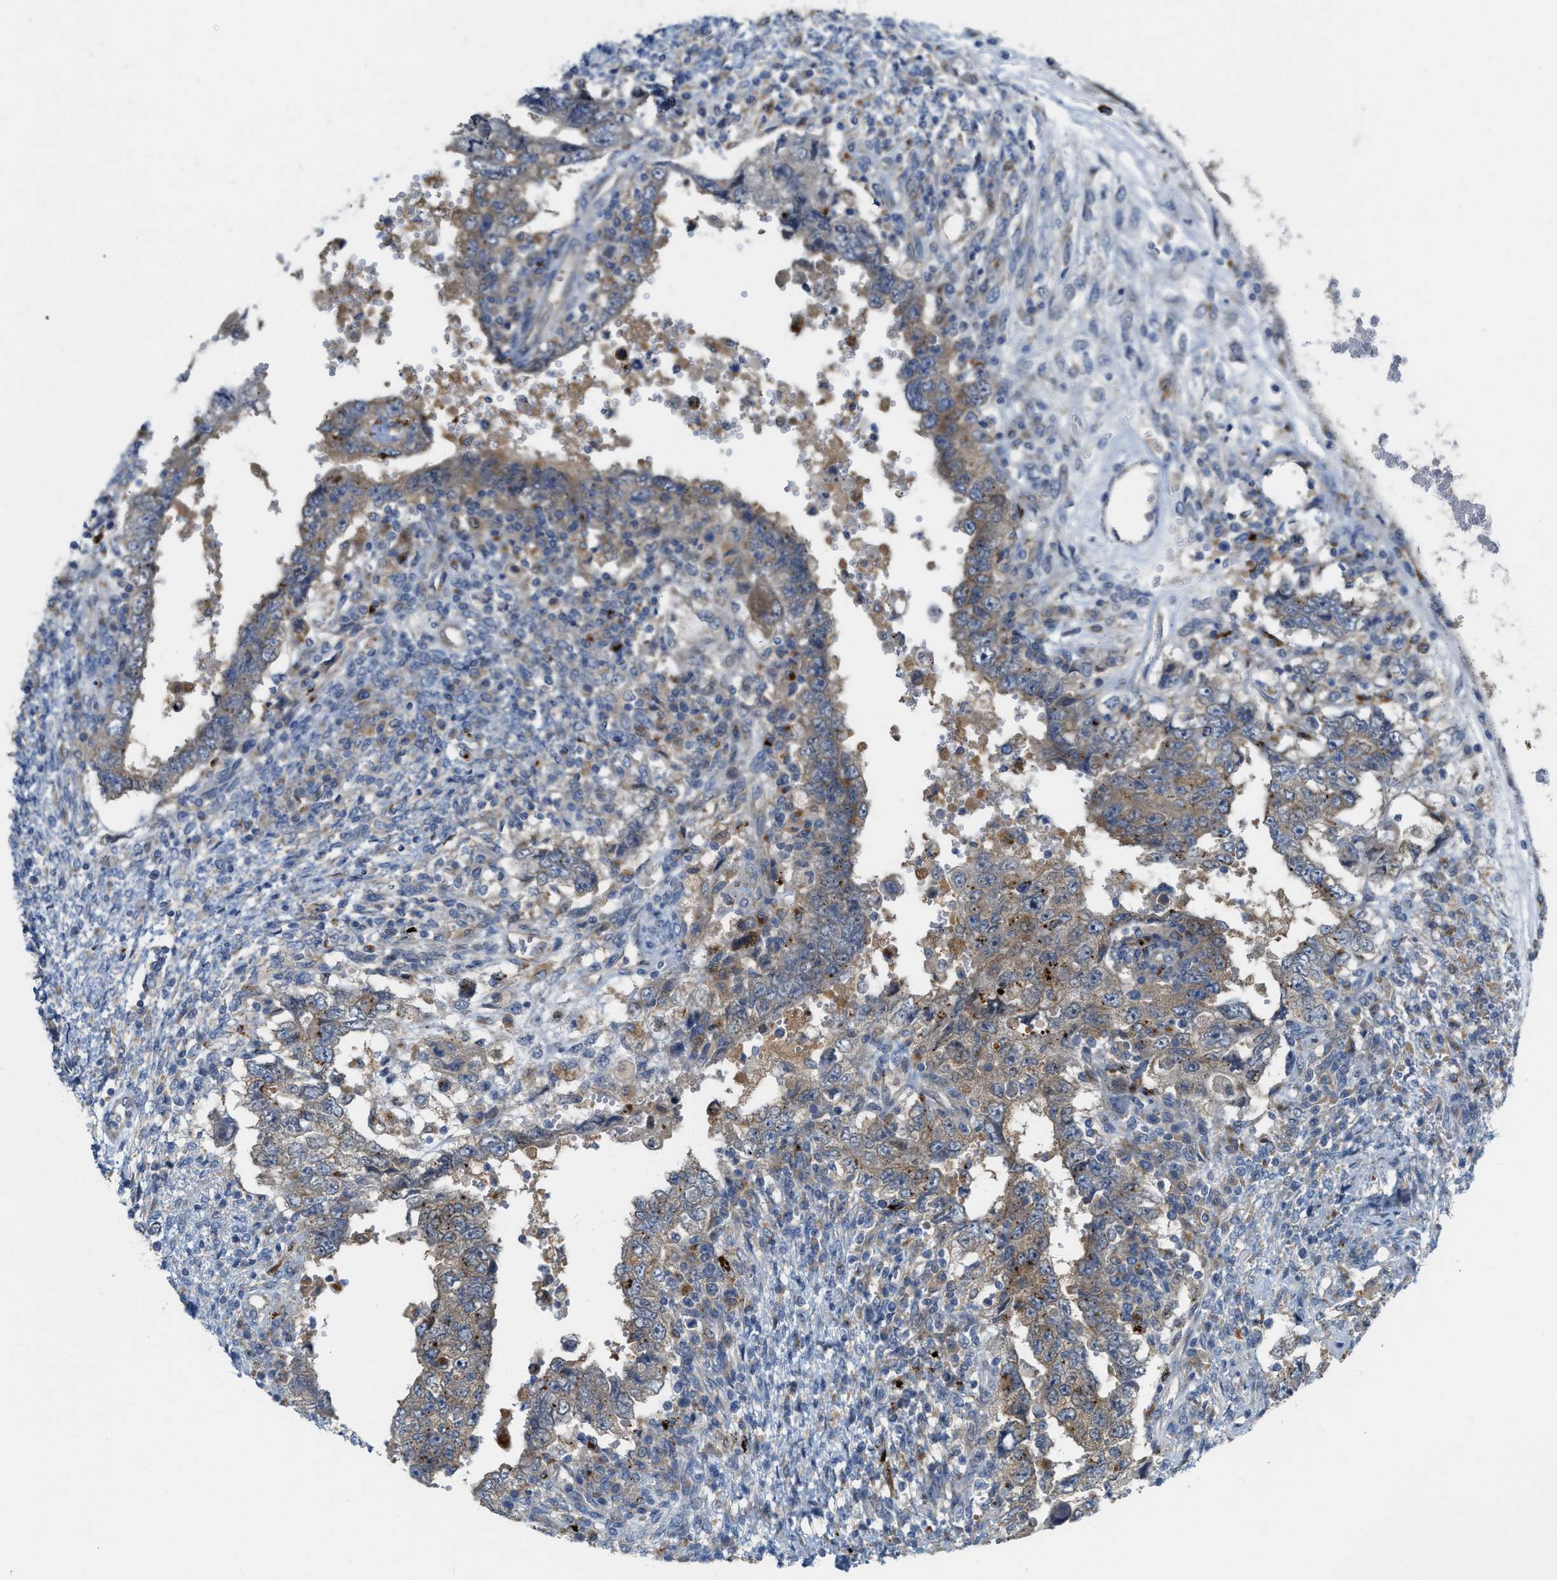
{"staining": {"intensity": "weak", "quantity": "25%-75%", "location": "cytoplasmic/membranous"}, "tissue": "testis cancer", "cell_type": "Tumor cells", "image_type": "cancer", "snomed": [{"axis": "morphology", "description": "Carcinoma, Embryonal, NOS"}, {"axis": "topography", "description": "Testis"}], "caption": "A brown stain highlights weak cytoplasmic/membranous staining of a protein in human testis cancer tumor cells. The protein of interest is shown in brown color, while the nuclei are stained blue.", "gene": "KLHDC10", "patient": {"sex": "male", "age": 26}}